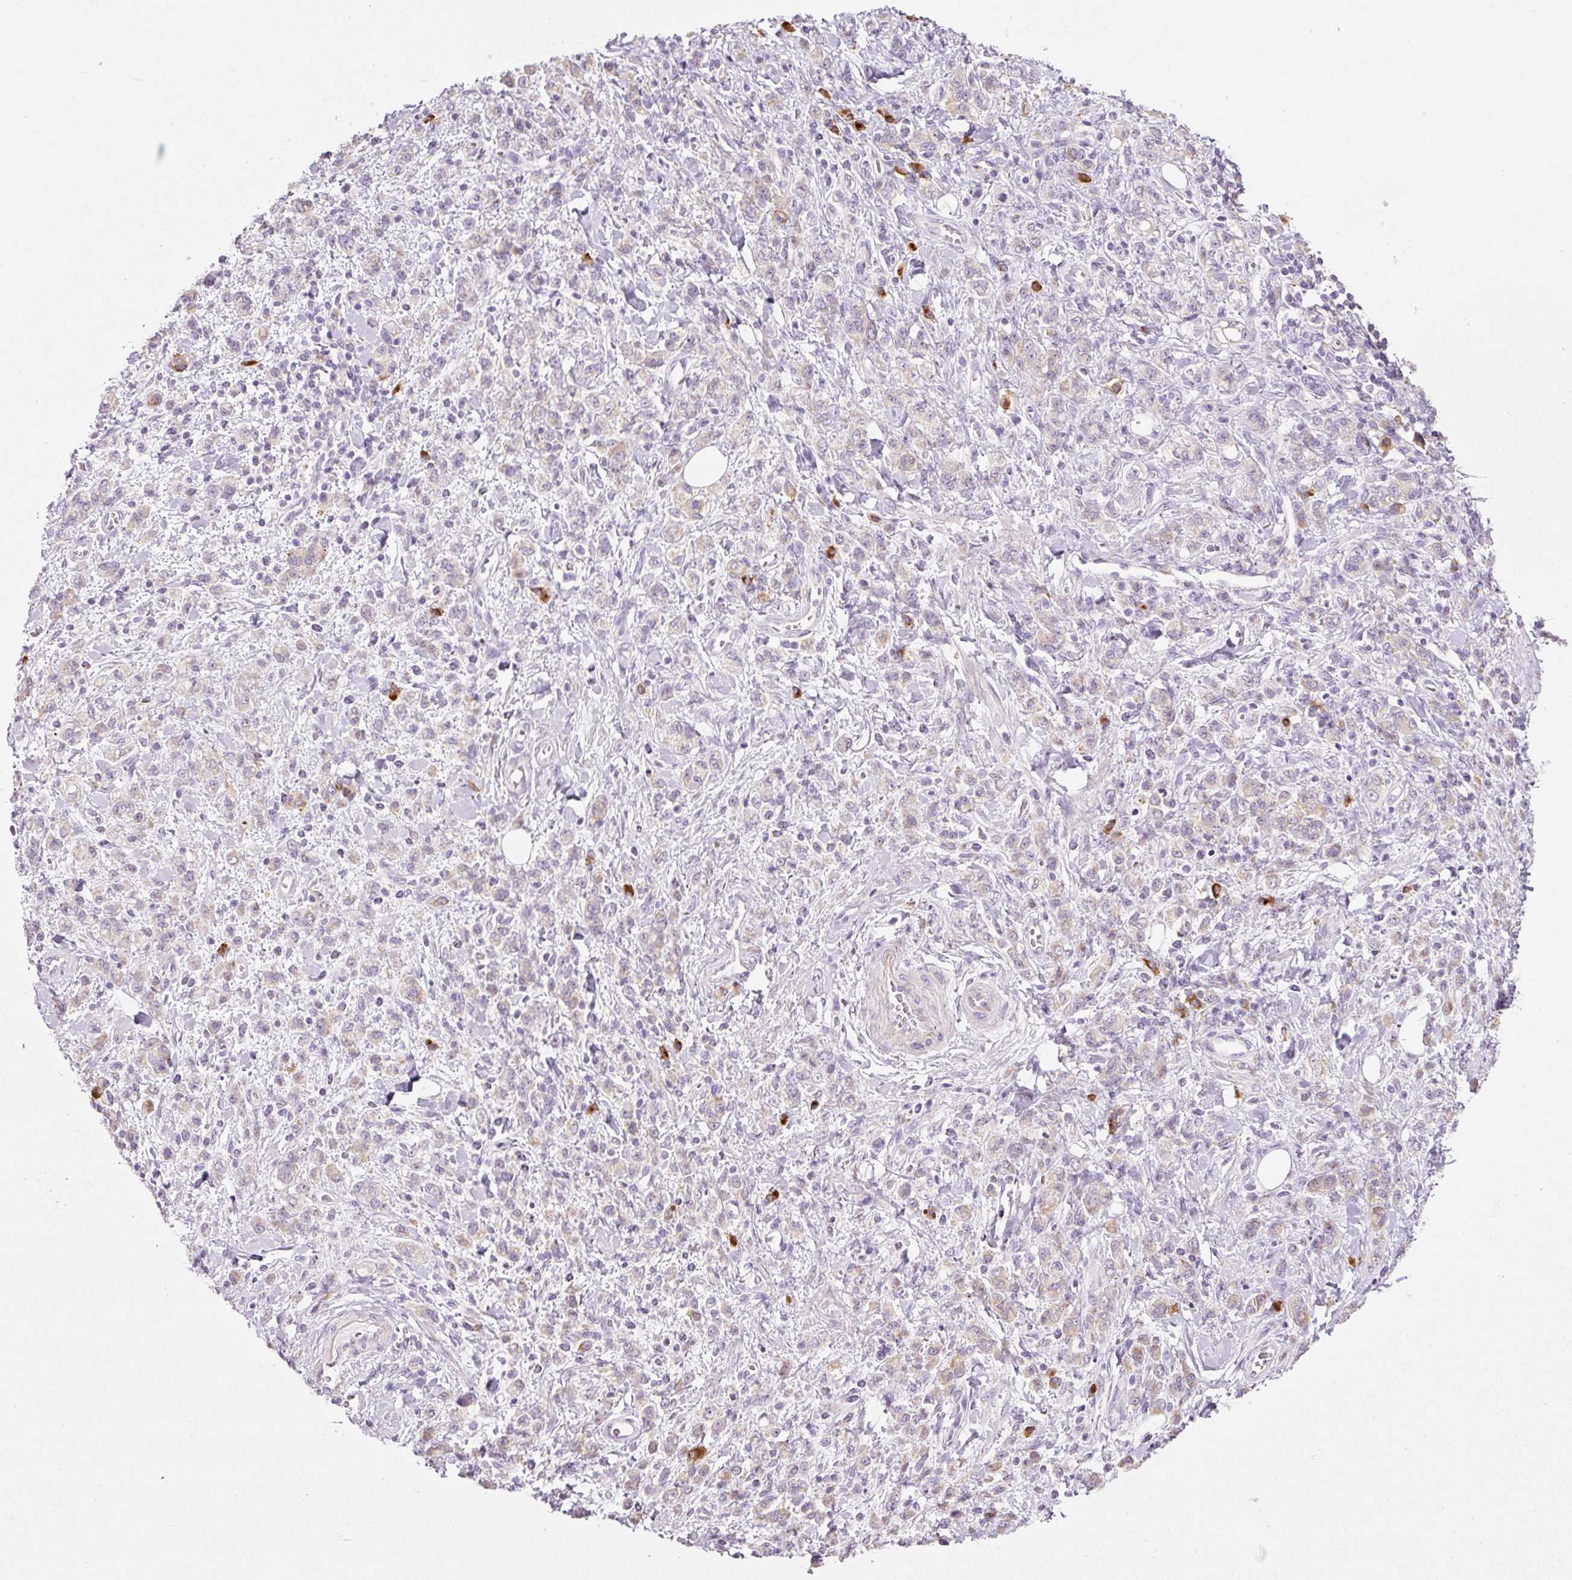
{"staining": {"intensity": "weak", "quantity": "25%-75%", "location": "cytoplasmic/membranous"}, "tissue": "stomach cancer", "cell_type": "Tumor cells", "image_type": "cancer", "snomed": [{"axis": "morphology", "description": "Adenocarcinoma, NOS"}, {"axis": "topography", "description": "Stomach"}], "caption": "Stomach cancer tissue demonstrates weak cytoplasmic/membranous expression in approximately 25%-75% of tumor cells, visualized by immunohistochemistry.", "gene": "HAX1", "patient": {"sex": "male", "age": 77}}